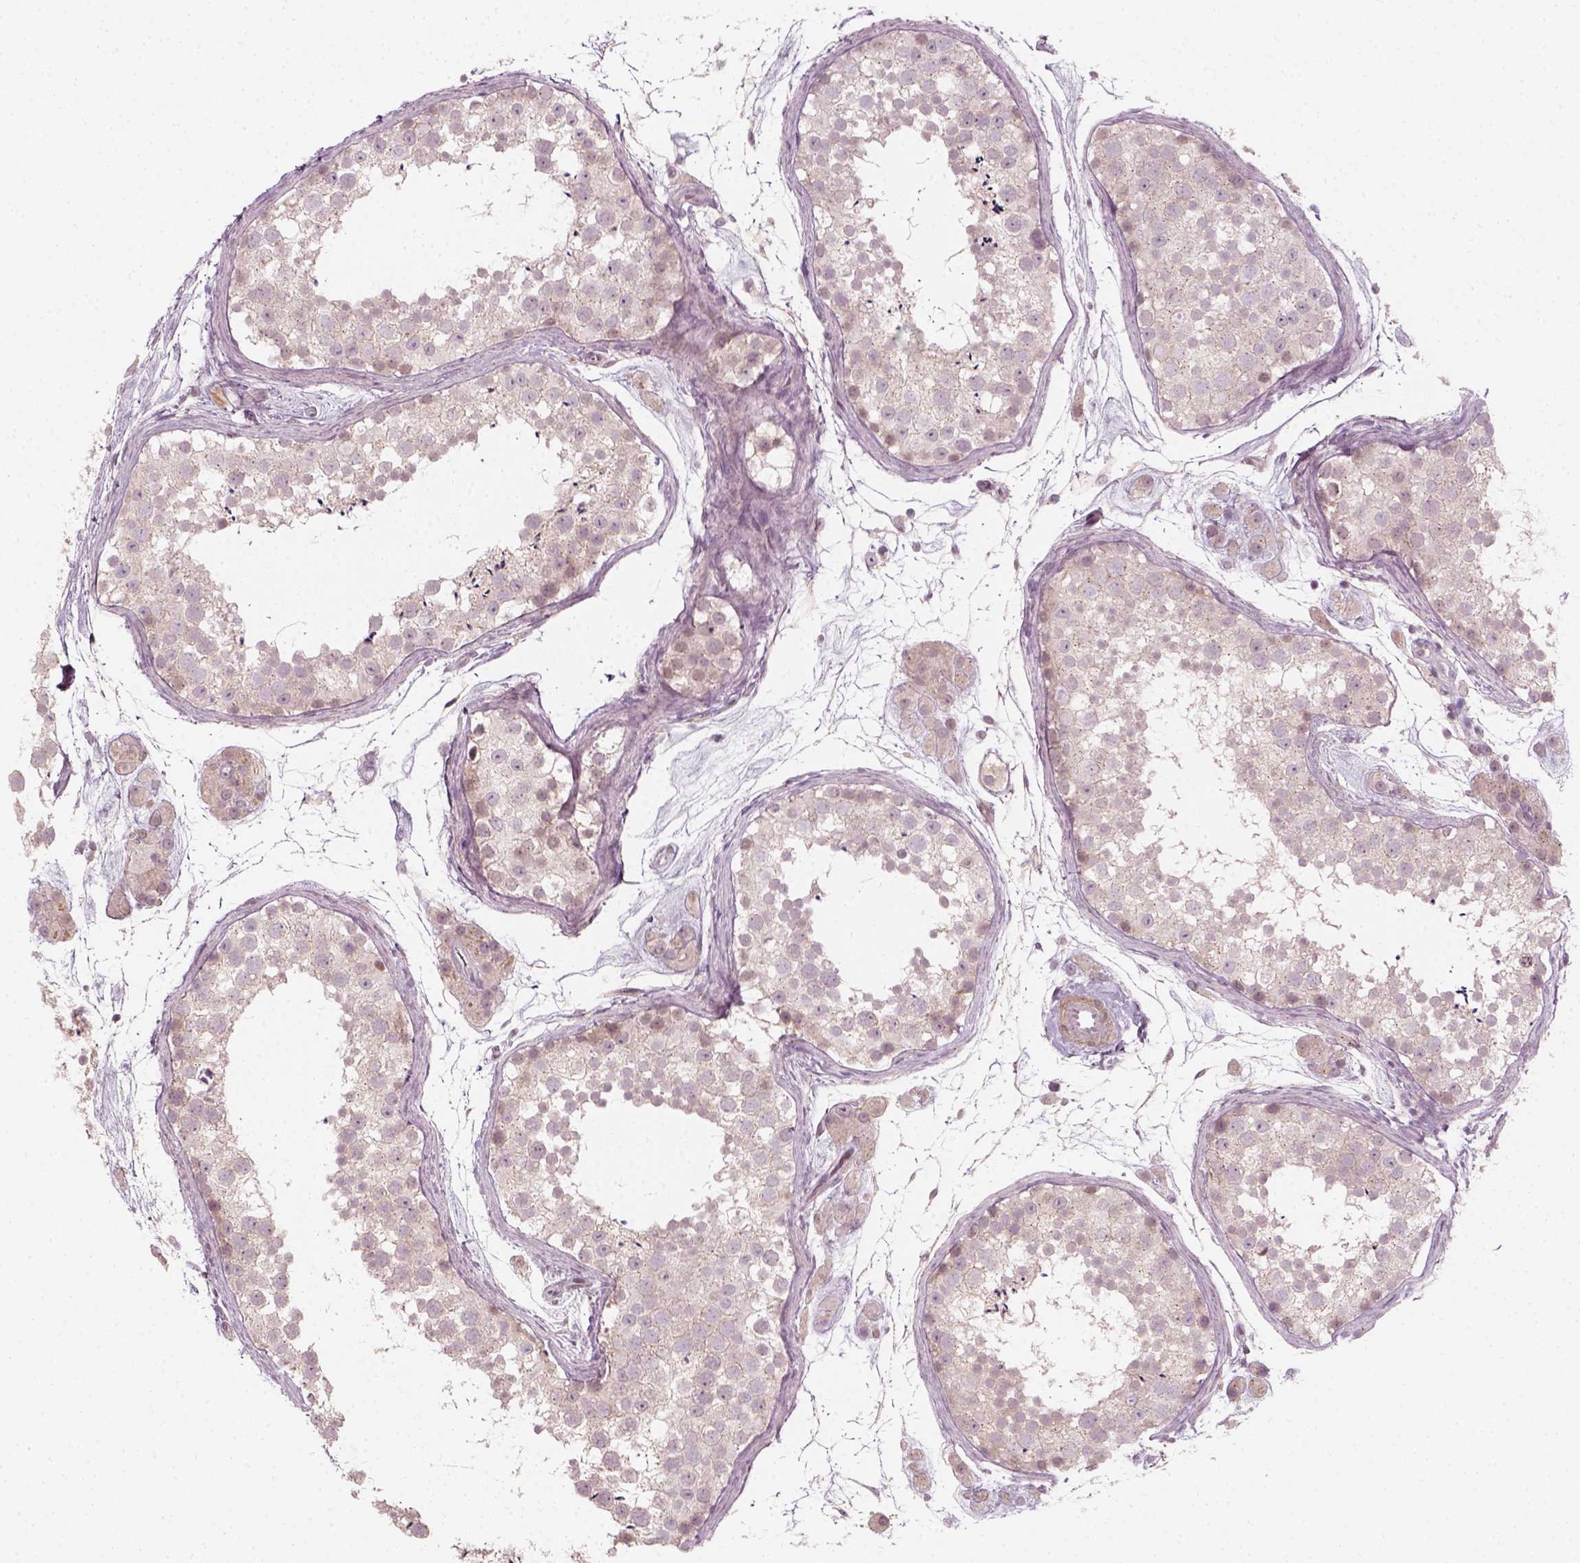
{"staining": {"intensity": "negative", "quantity": "none", "location": "none"}, "tissue": "testis", "cell_type": "Cells in seminiferous ducts", "image_type": "normal", "snomed": [{"axis": "morphology", "description": "Normal tissue, NOS"}, {"axis": "topography", "description": "Testis"}], "caption": "Cells in seminiferous ducts show no significant staining in unremarkable testis. (DAB (3,3'-diaminobenzidine) immunohistochemistry, high magnification).", "gene": "MLIP", "patient": {"sex": "male", "age": 41}}